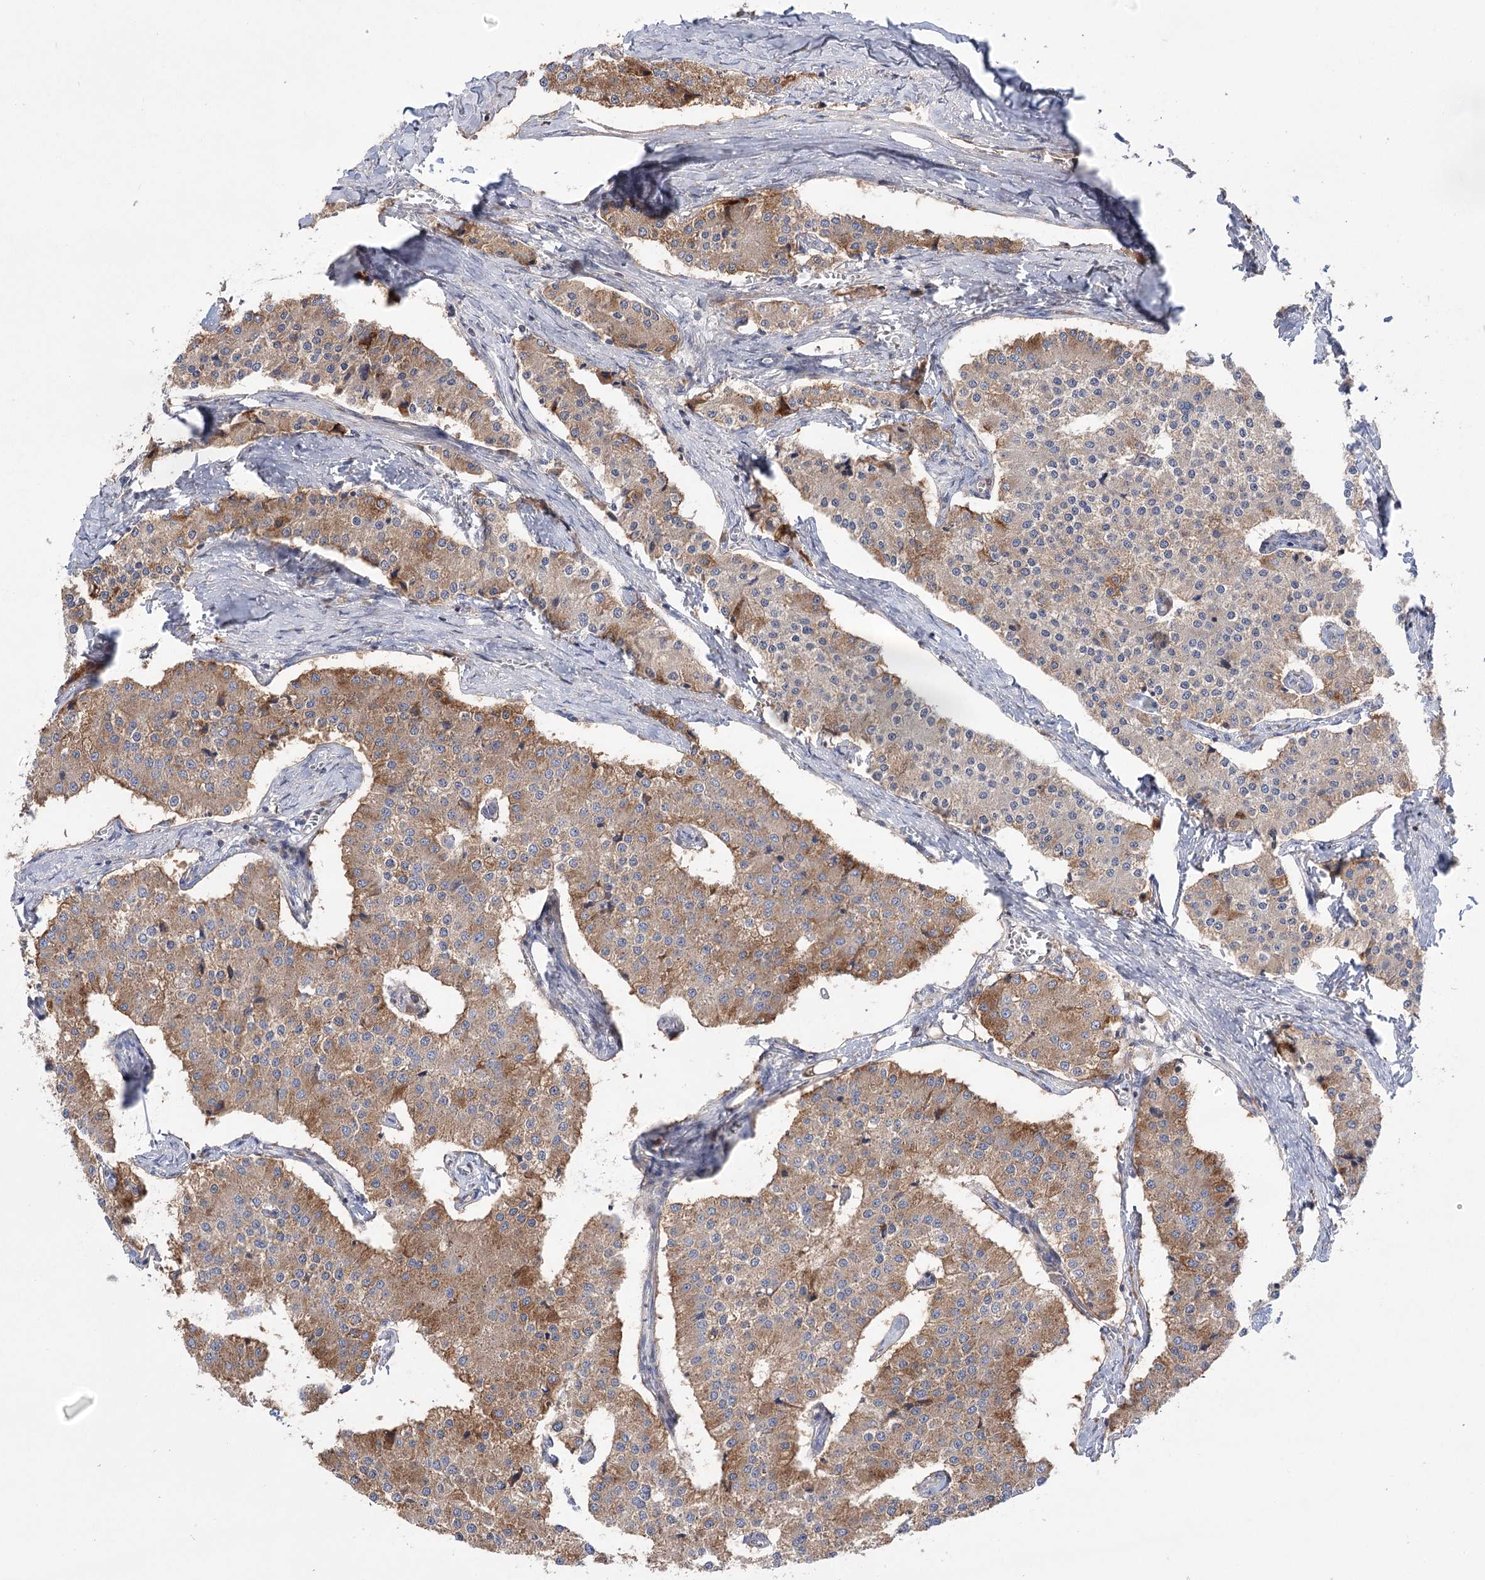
{"staining": {"intensity": "moderate", "quantity": "25%-75%", "location": "cytoplasmic/membranous"}, "tissue": "carcinoid", "cell_type": "Tumor cells", "image_type": "cancer", "snomed": [{"axis": "morphology", "description": "Carcinoid, malignant, NOS"}, {"axis": "topography", "description": "Colon"}], "caption": "Malignant carcinoid was stained to show a protein in brown. There is medium levels of moderate cytoplasmic/membranous expression in approximately 25%-75% of tumor cells.", "gene": "VPS37B", "patient": {"sex": "female", "age": 52}}